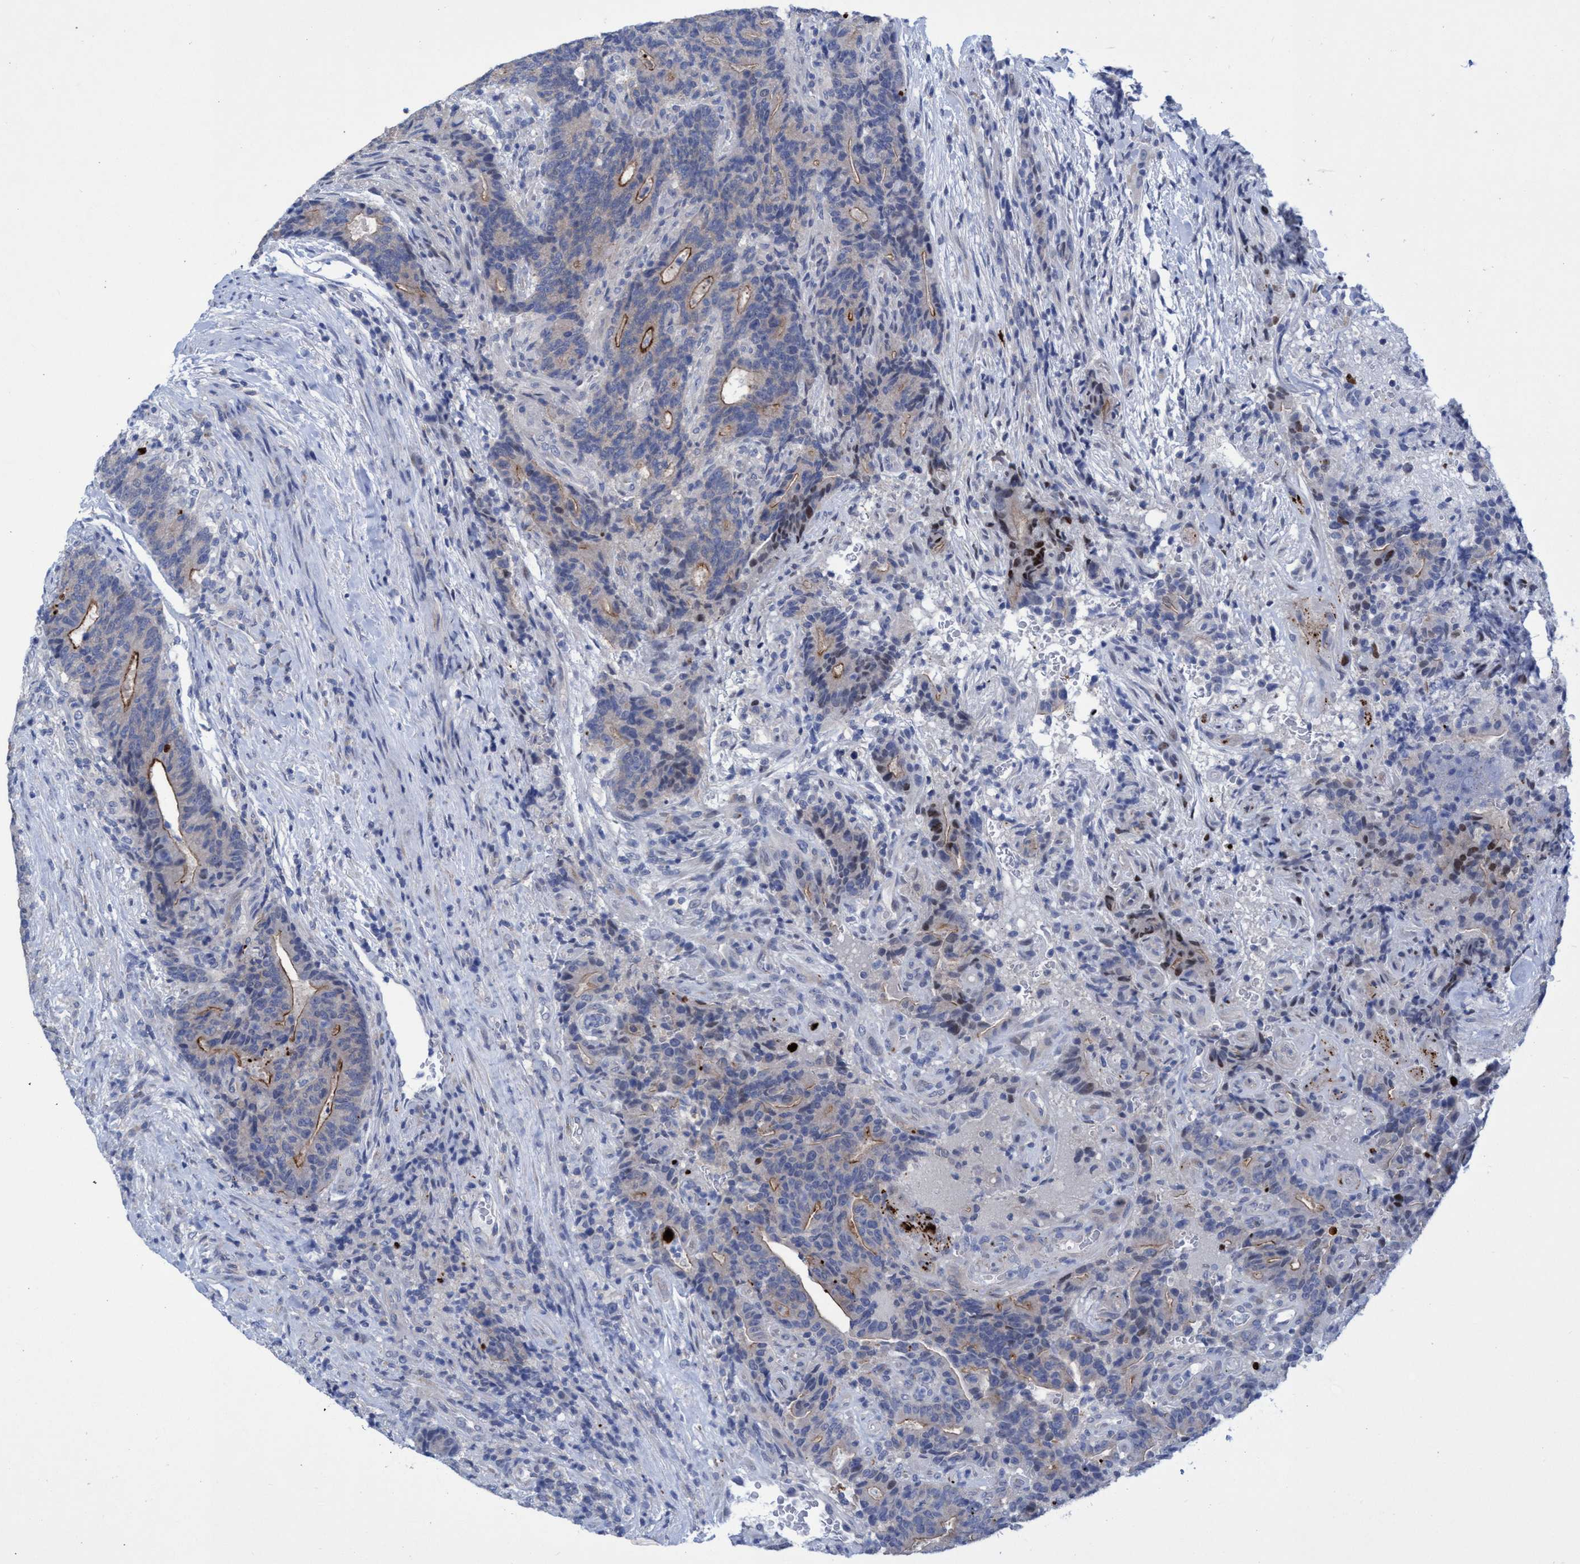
{"staining": {"intensity": "moderate", "quantity": "25%-75%", "location": "cytoplasmic/membranous"}, "tissue": "colorectal cancer", "cell_type": "Tumor cells", "image_type": "cancer", "snomed": [{"axis": "morphology", "description": "Normal tissue, NOS"}, {"axis": "morphology", "description": "Adenocarcinoma, NOS"}, {"axis": "topography", "description": "Colon"}], "caption": "This image displays IHC staining of adenocarcinoma (colorectal), with medium moderate cytoplasmic/membranous positivity in about 25%-75% of tumor cells.", "gene": "R3HCC1", "patient": {"sex": "female", "age": 75}}